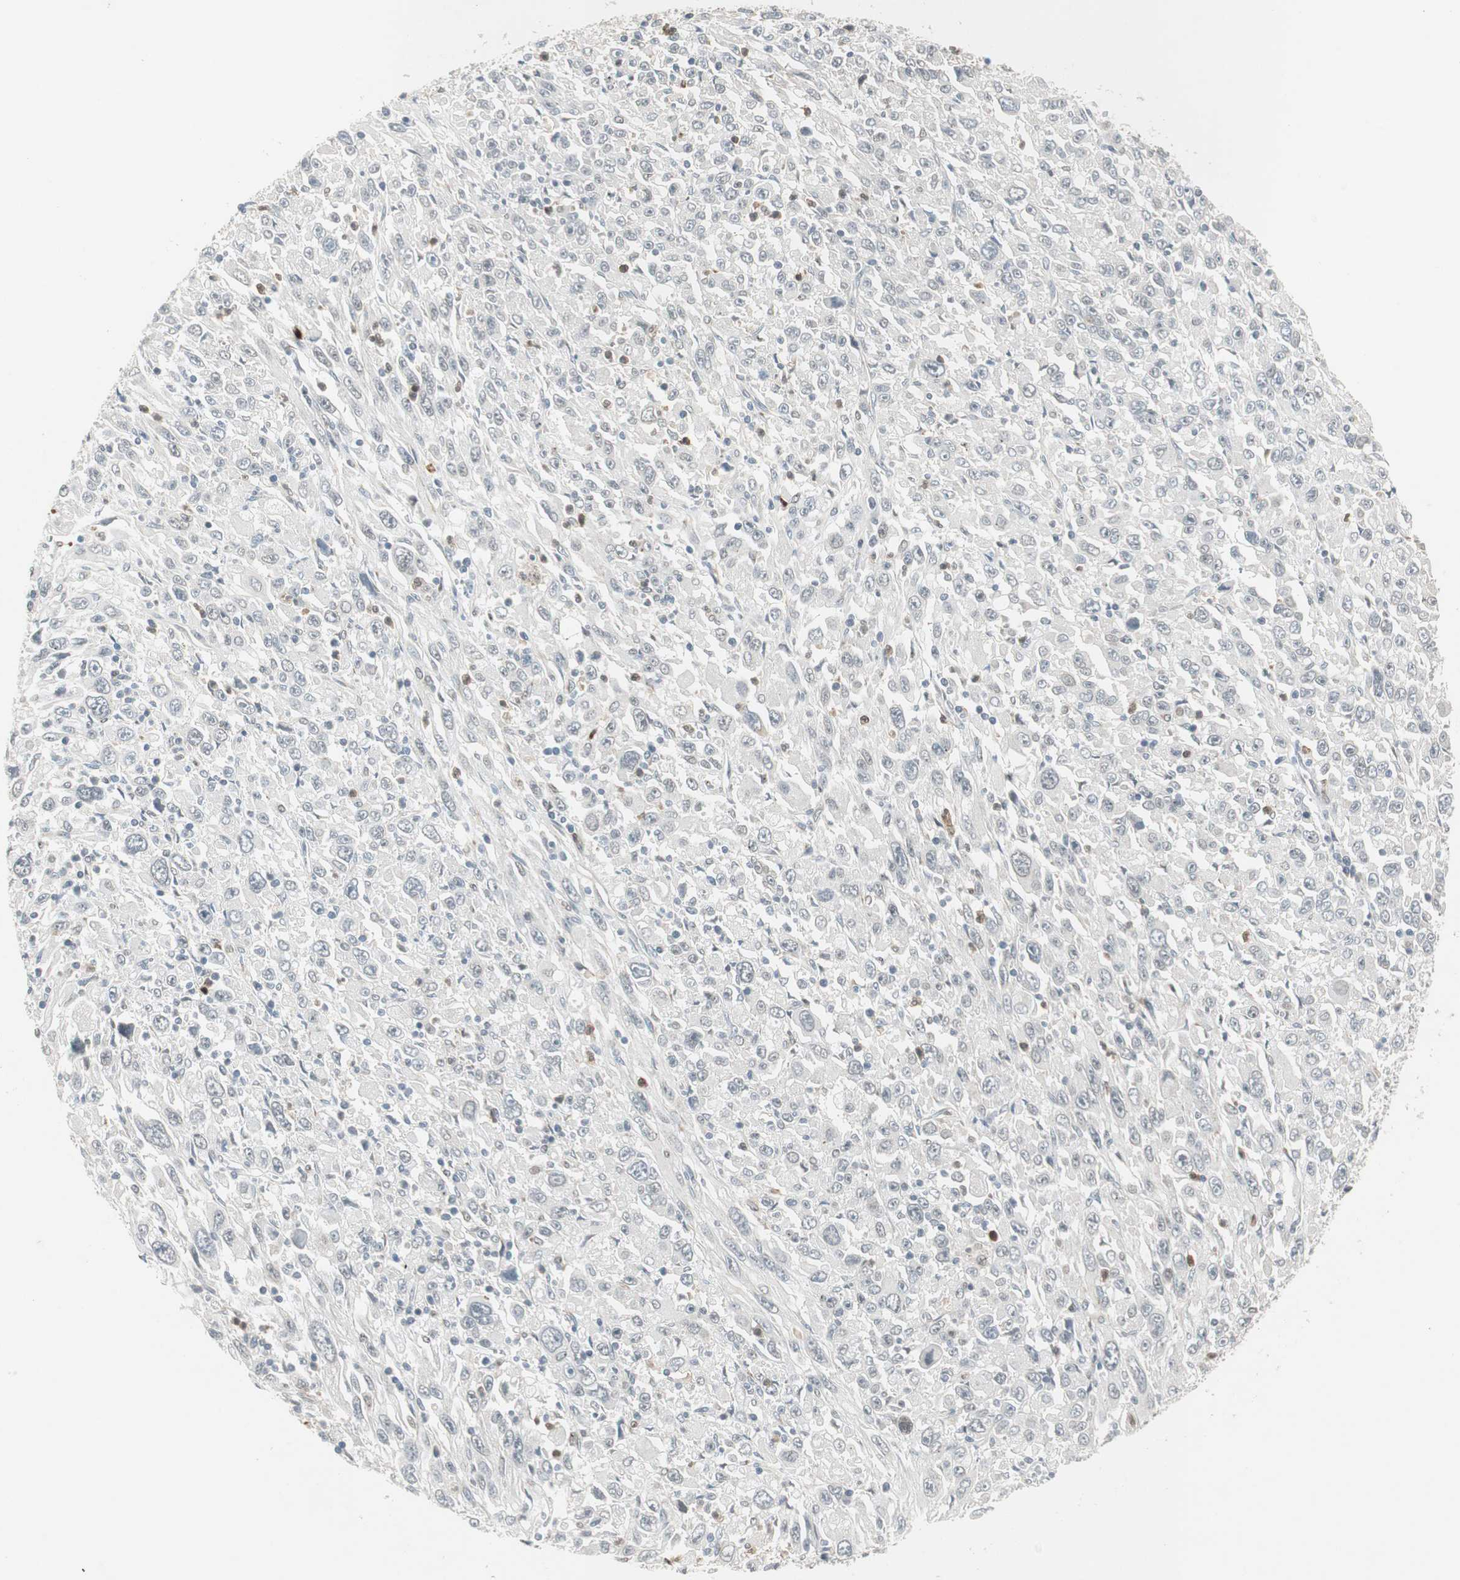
{"staining": {"intensity": "negative", "quantity": "none", "location": "none"}, "tissue": "melanoma", "cell_type": "Tumor cells", "image_type": "cancer", "snomed": [{"axis": "morphology", "description": "Malignant melanoma, Metastatic site"}, {"axis": "topography", "description": "Skin"}], "caption": "Immunohistochemical staining of human malignant melanoma (metastatic site) displays no significant staining in tumor cells.", "gene": "SNX4", "patient": {"sex": "female", "age": 56}}